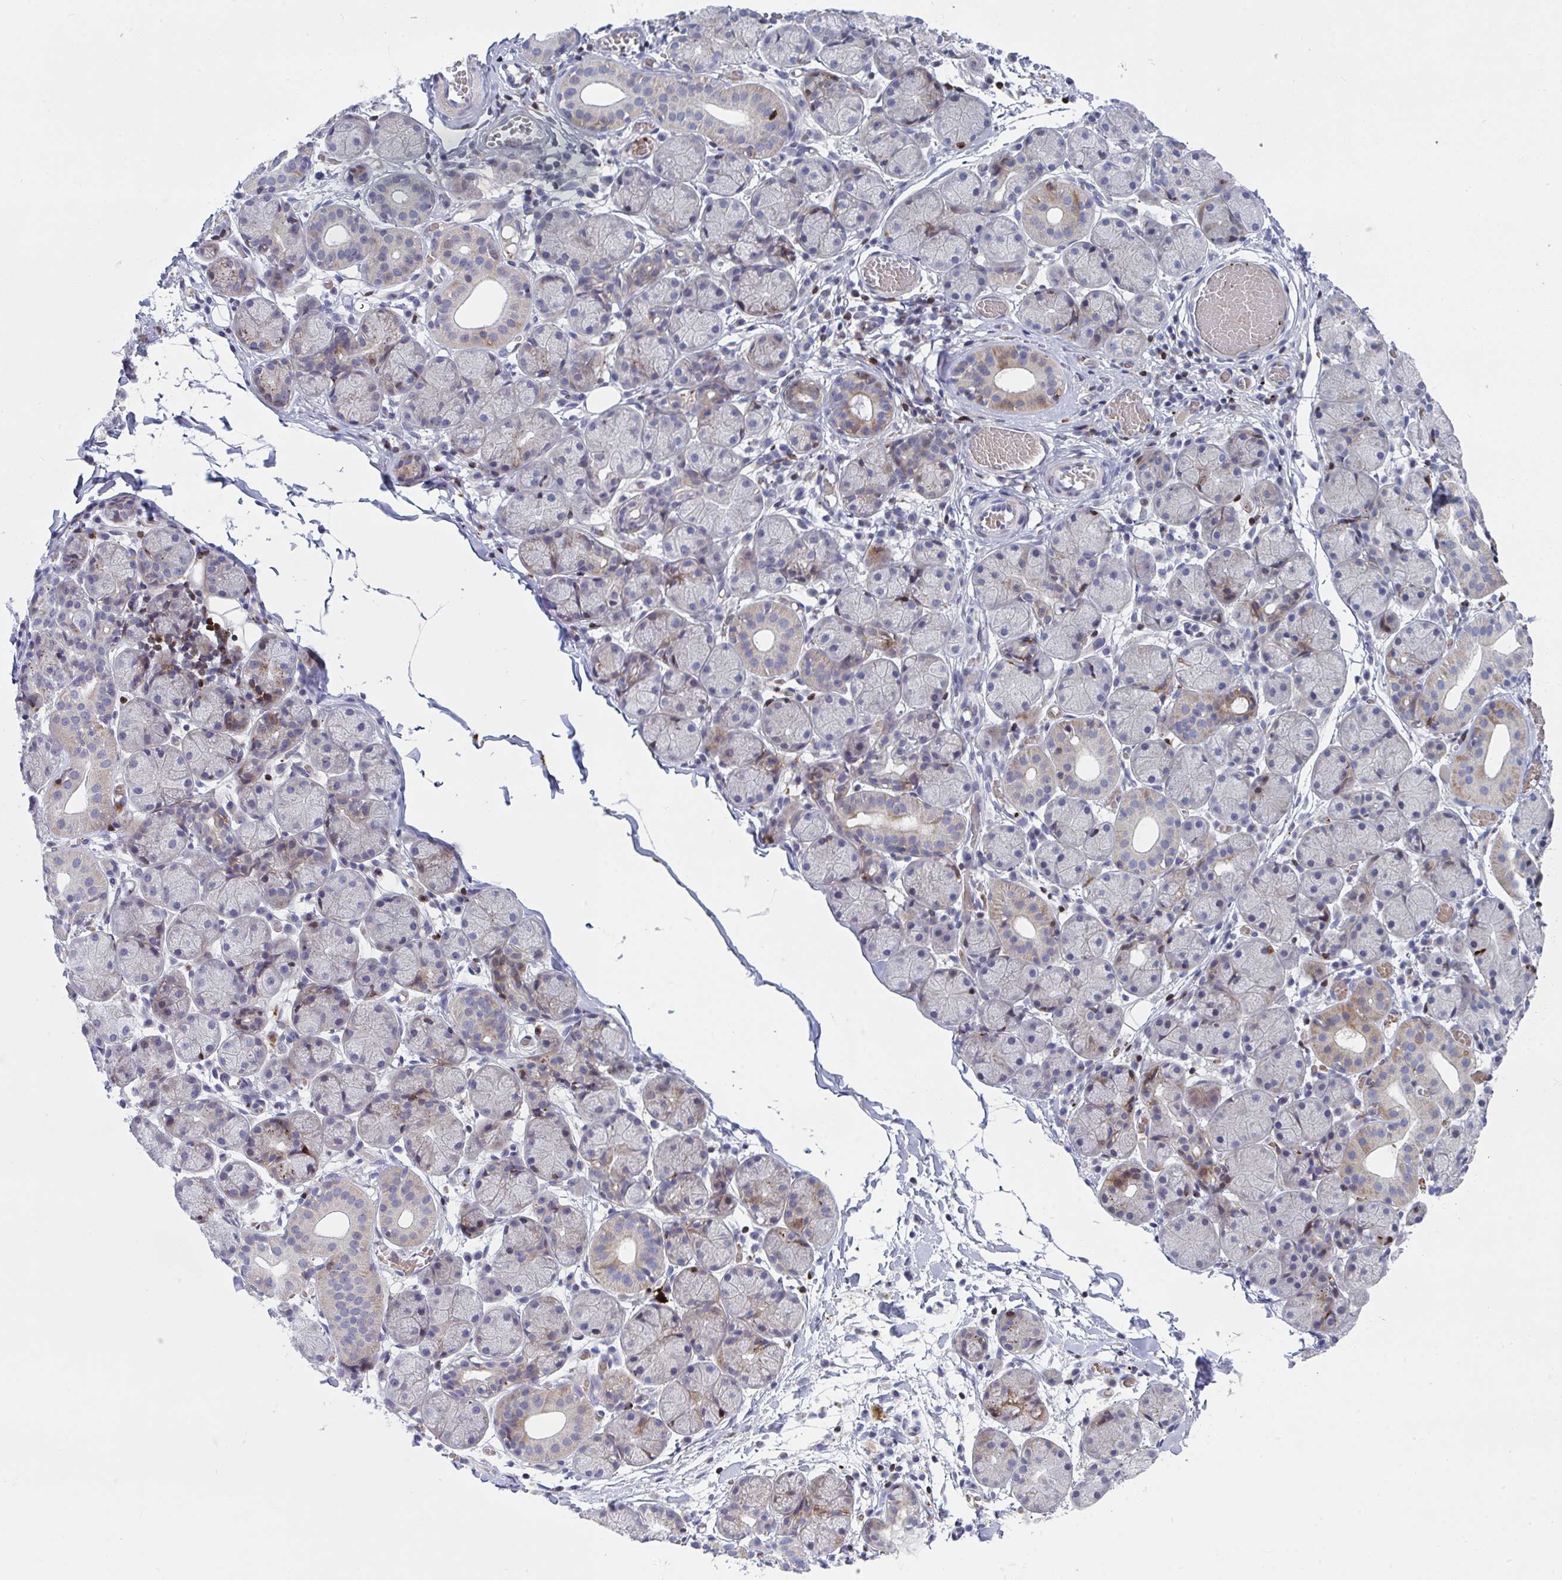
{"staining": {"intensity": "weak", "quantity": "<25%", "location": "cytoplasmic/membranous"}, "tissue": "salivary gland", "cell_type": "Glandular cells", "image_type": "normal", "snomed": [{"axis": "morphology", "description": "Normal tissue, NOS"}, {"axis": "topography", "description": "Salivary gland"}], "caption": "The micrograph displays no significant positivity in glandular cells of salivary gland.", "gene": "AOC2", "patient": {"sex": "female", "age": 24}}